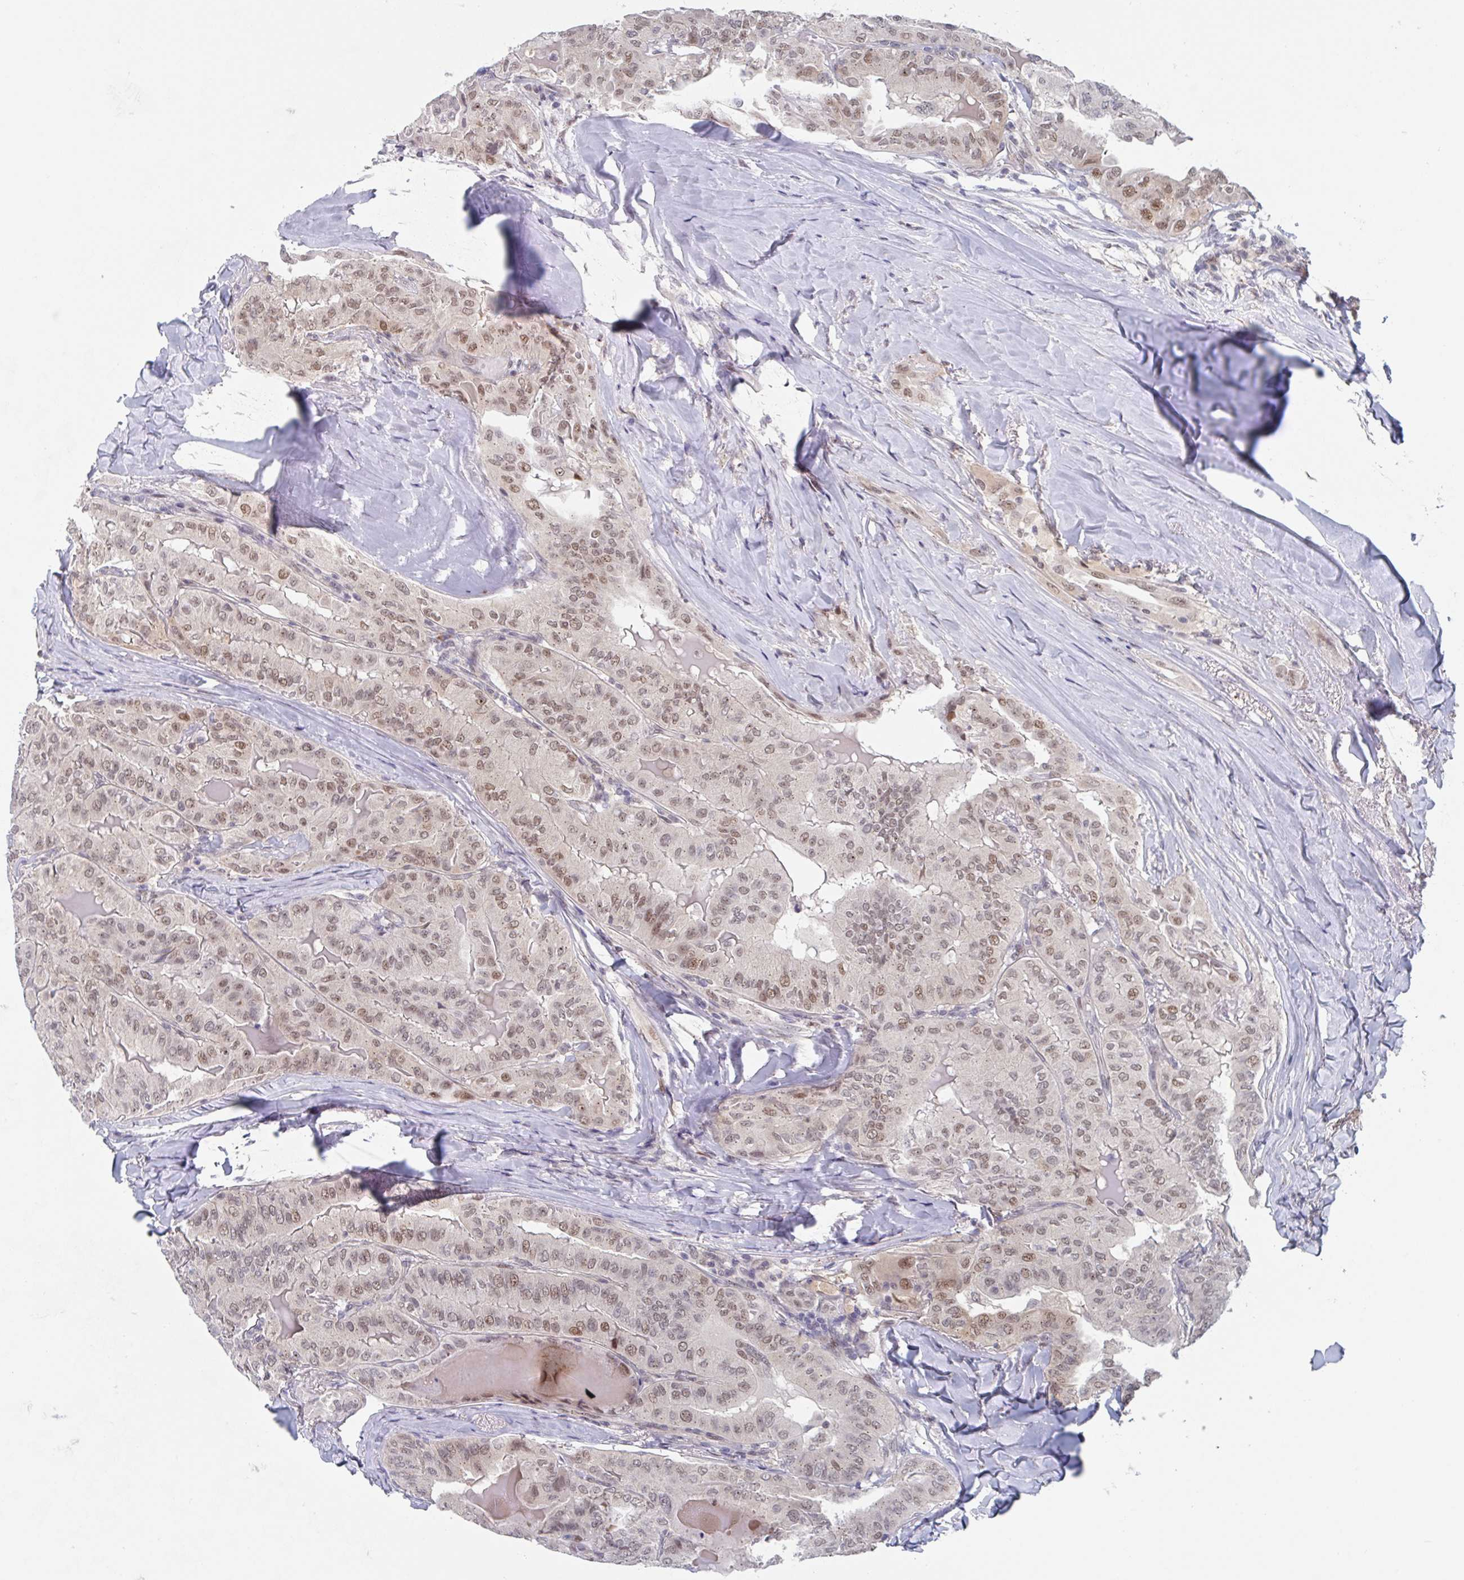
{"staining": {"intensity": "moderate", "quantity": "25%-75%", "location": "nuclear"}, "tissue": "thyroid cancer", "cell_type": "Tumor cells", "image_type": "cancer", "snomed": [{"axis": "morphology", "description": "Papillary adenocarcinoma, NOS"}, {"axis": "topography", "description": "Thyroid gland"}], "caption": "Human thyroid cancer stained with a brown dye exhibits moderate nuclear positive positivity in about 25%-75% of tumor cells.", "gene": "RNF212", "patient": {"sex": "female", "age": 68}}